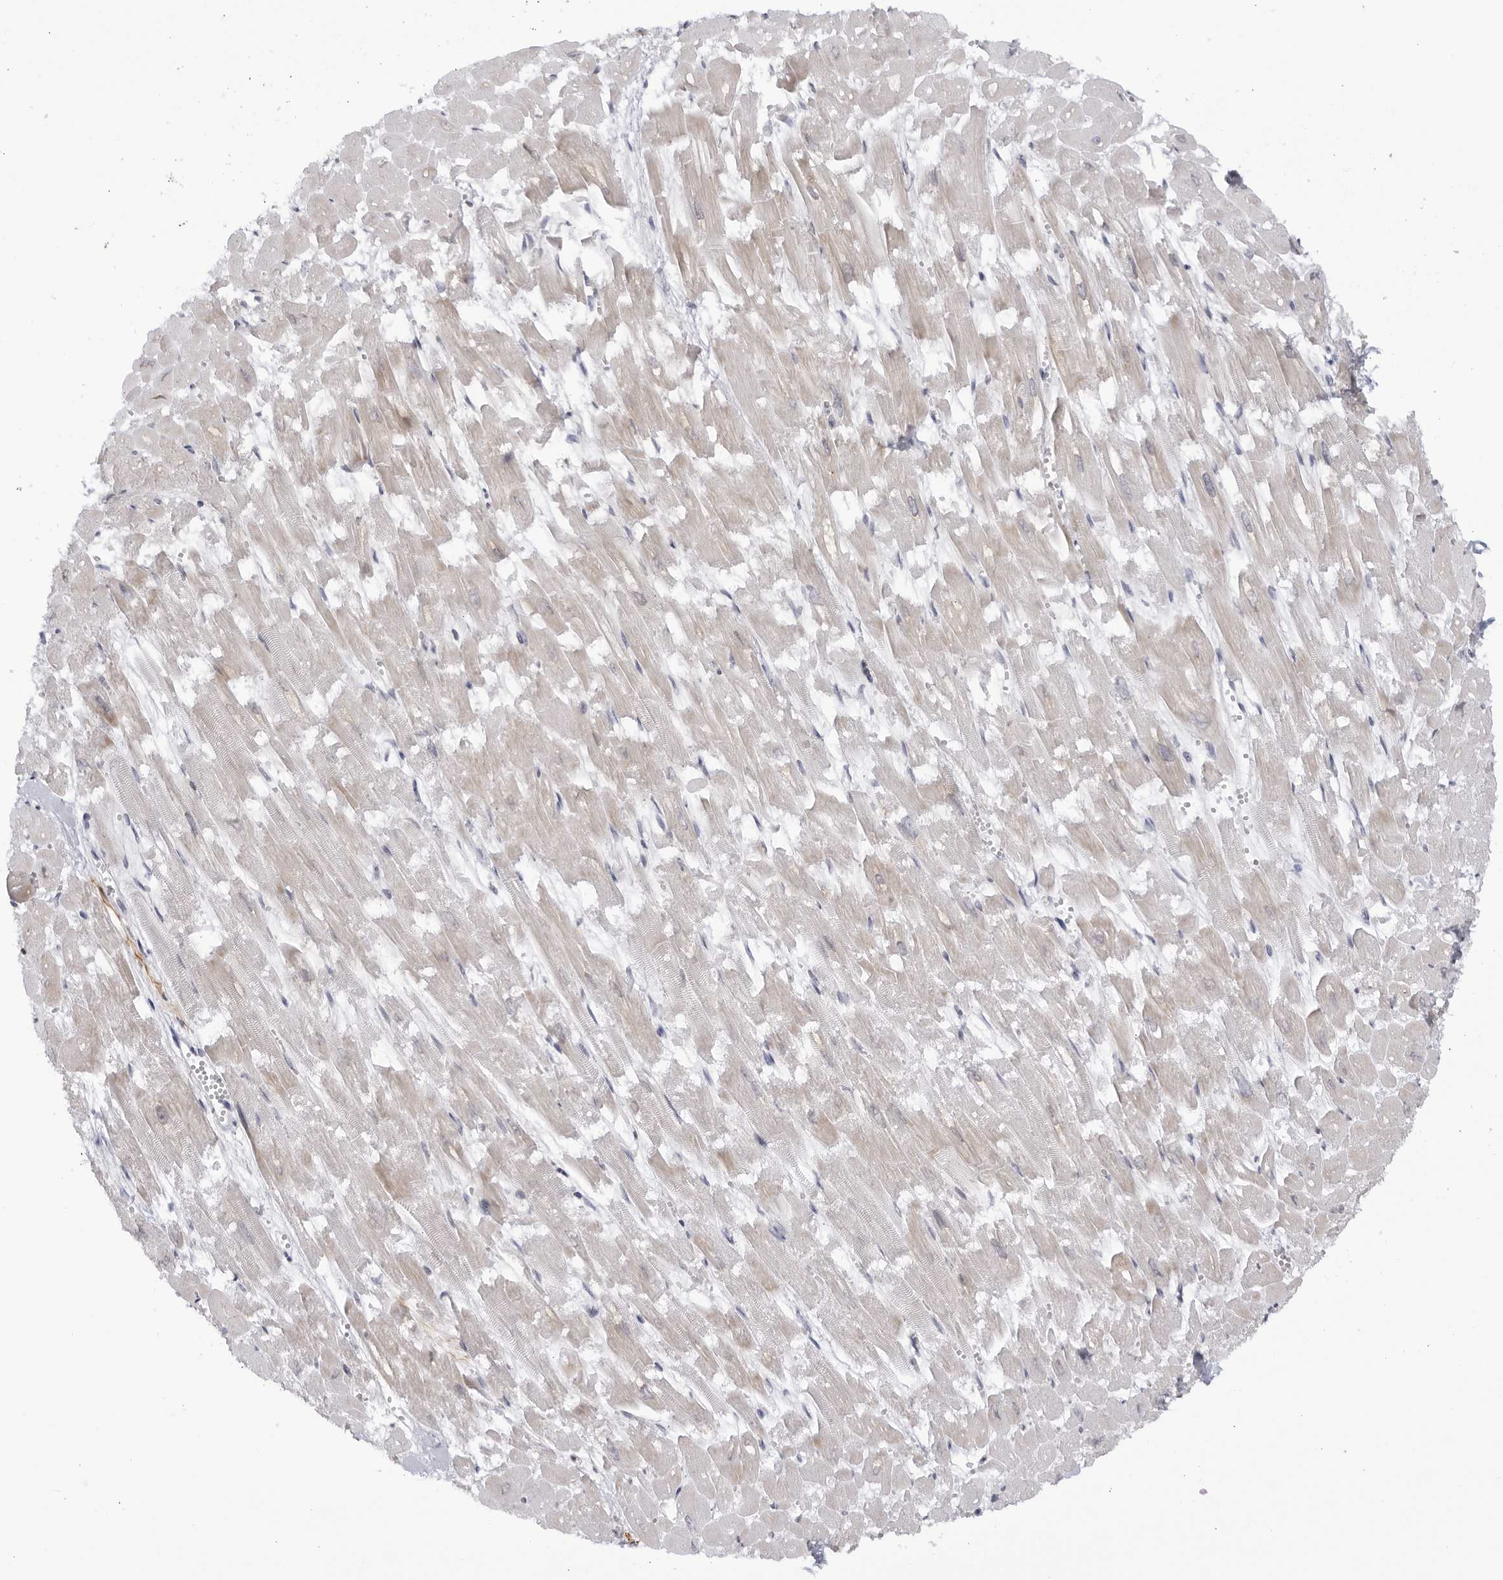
{"staining": {"intensity": "negative", "quantity": "none", "location": "none"}, "tissue": "heart muscle", "cell_type": "Cardiomyocytes", "image_type": "normal", "snomed": [{"axis": "morphology", "description": "Normal tissue, NOS"}, {"axis": "topography", "description": "Heart"}], "caption": "DAB (3,3'-diaminobenzidine) immunohistochemical staining of unremarkable heart muscle exhibits no significant positivity in cardiomyocytes. (DAB (3,3'-diaminobenzidine) immunohistochemistry (IHC) visualized using brightfield microscopy, high magnification).", "gene": "CNBD1", "patient": {"sex": "male", "age": 54}}